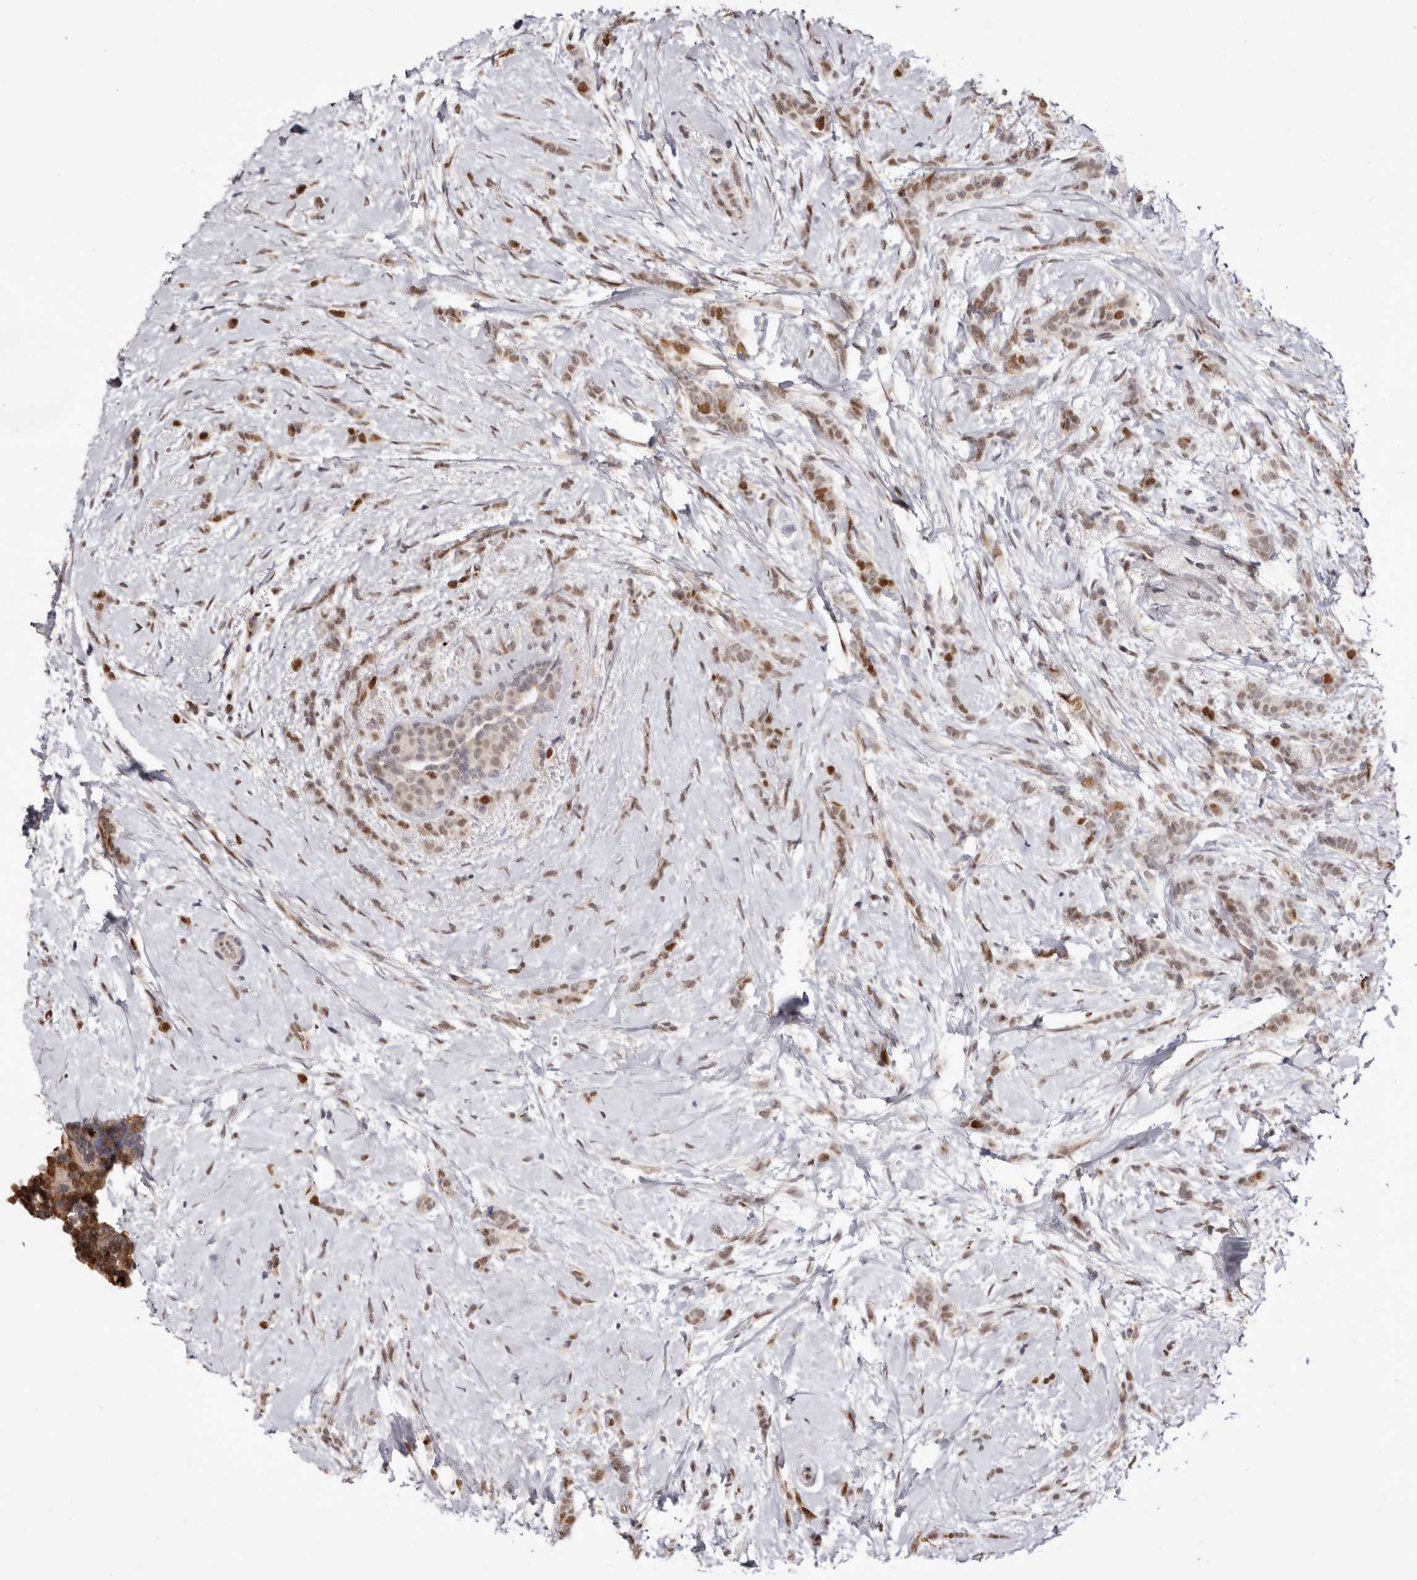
{"staining": {"intensity": "moderate", "quantity": ">75%", "location": "nuclear"}, "tissue": "breast cancer", "cell_type": "Tumor cells", "image_type": "cancer", "snomed": [{"axis": "morphology", "description": "Lobular carcinoma, in situ"}, {"axis": "morphology", "description": "Lobular carcinoma"}, {"axis": "topography", "description": "Breast"}], "caption": "A high-resolution photomicrograph shows immunohistochemistry staining of breast cancer, which displays moderate nuclear positivity in approximately >75% of tumor cells. The protein is stained brown, and the nuclei are stained in blue (DAB IHC with brightfield microscopy, high magnification).", "gene": "NOTCH1", "patient": {"sex": "female", "age": 41}}